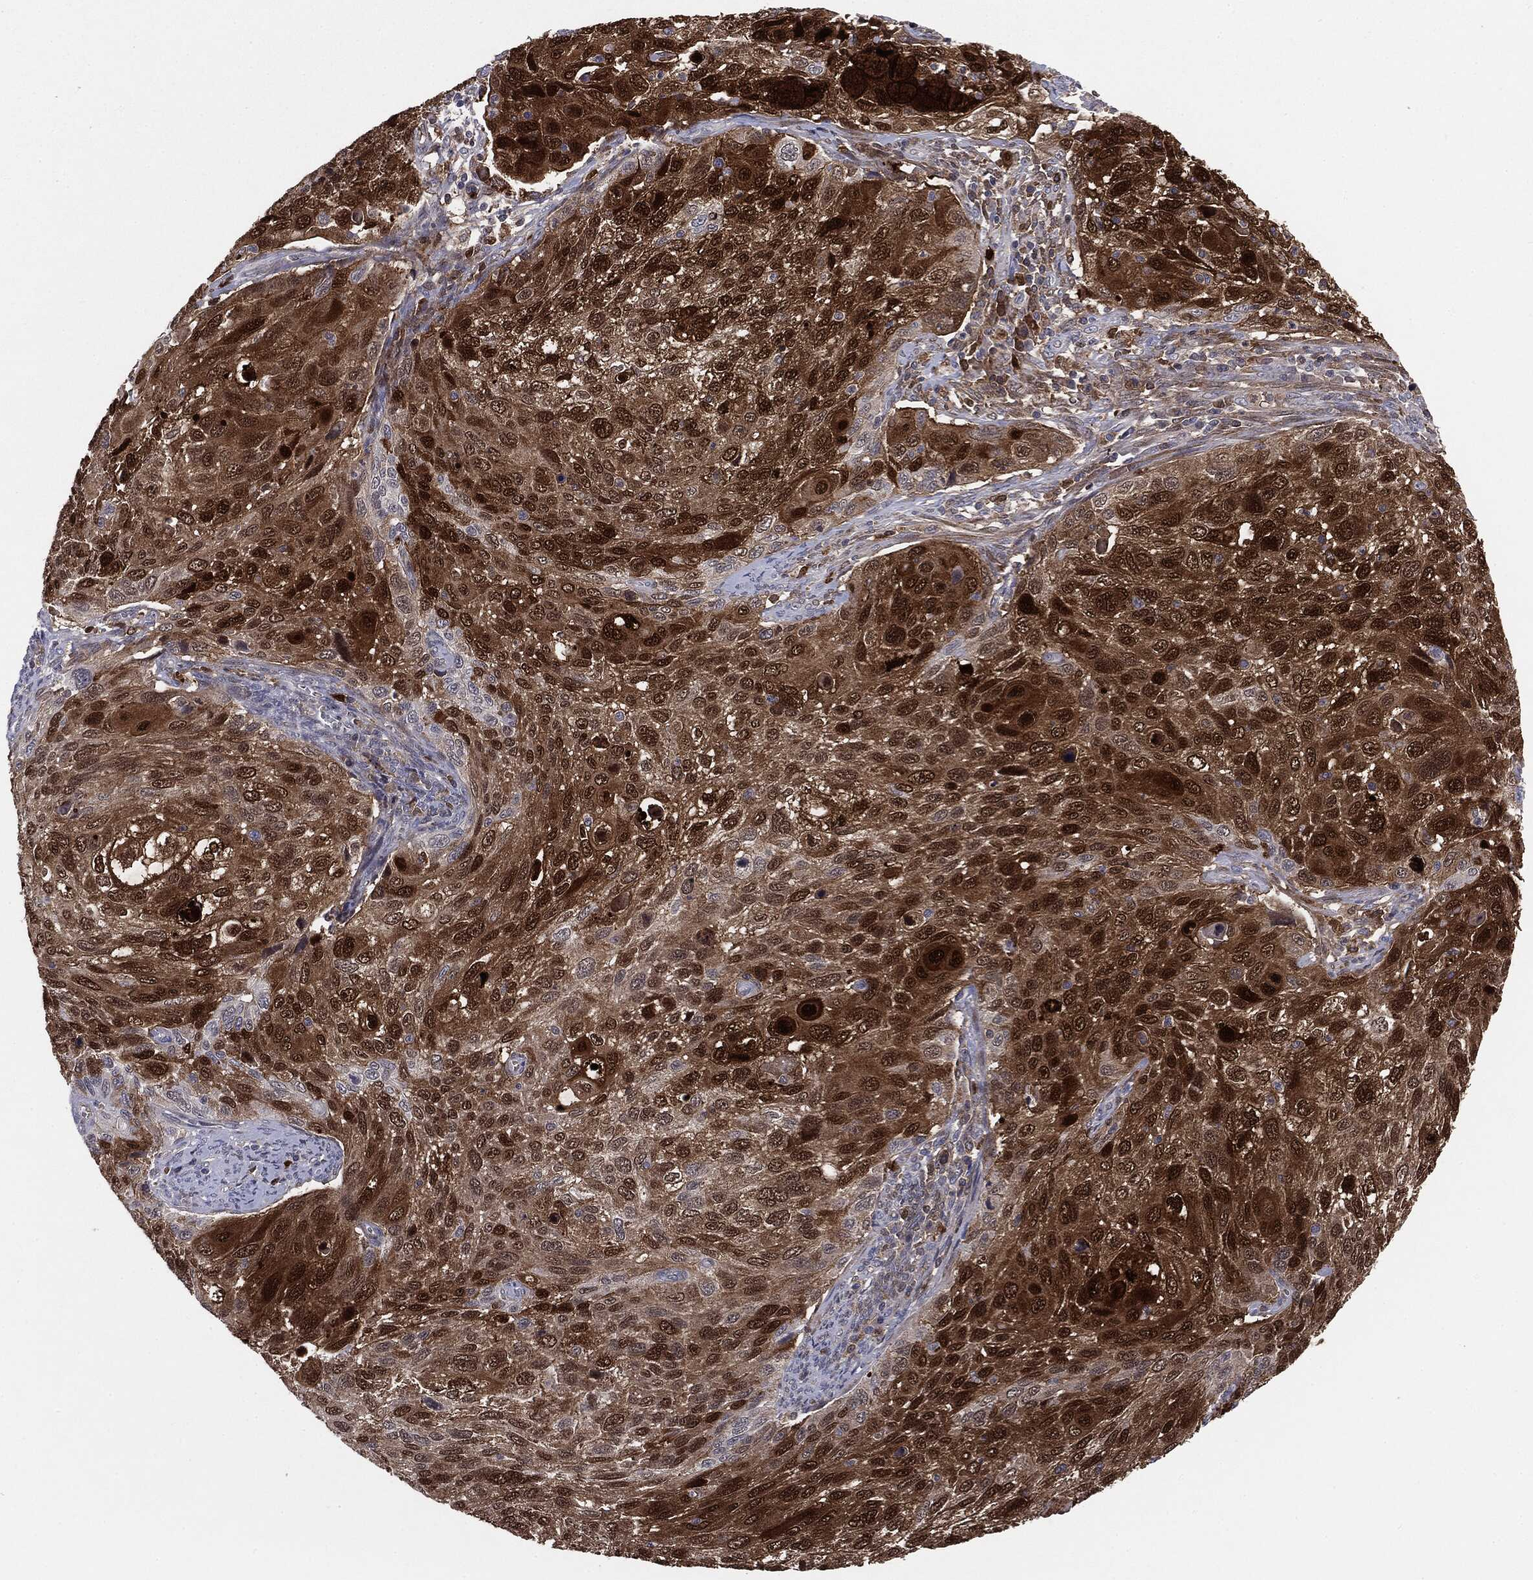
{"staining": {"intensity": "strong", "quantity": ">75%", "location": "cytoplasmic/membranous,nuclear"}, "tissue": "cervical cancer", "cell_type": "Tumor cells", "image_type": "cancer", "snomed": [{"axis": "morphology", "description": "Squamous cell carcinoma, NOS"}, {"axis": "topography", "description": "Cervix"}], "caption": "Cervical squamous cell carcinoma stained with a protein marker reveals strong staining in tumor cells.", "gene": "SERPINB4", "patient": {"sex": "female", "age": 70}}